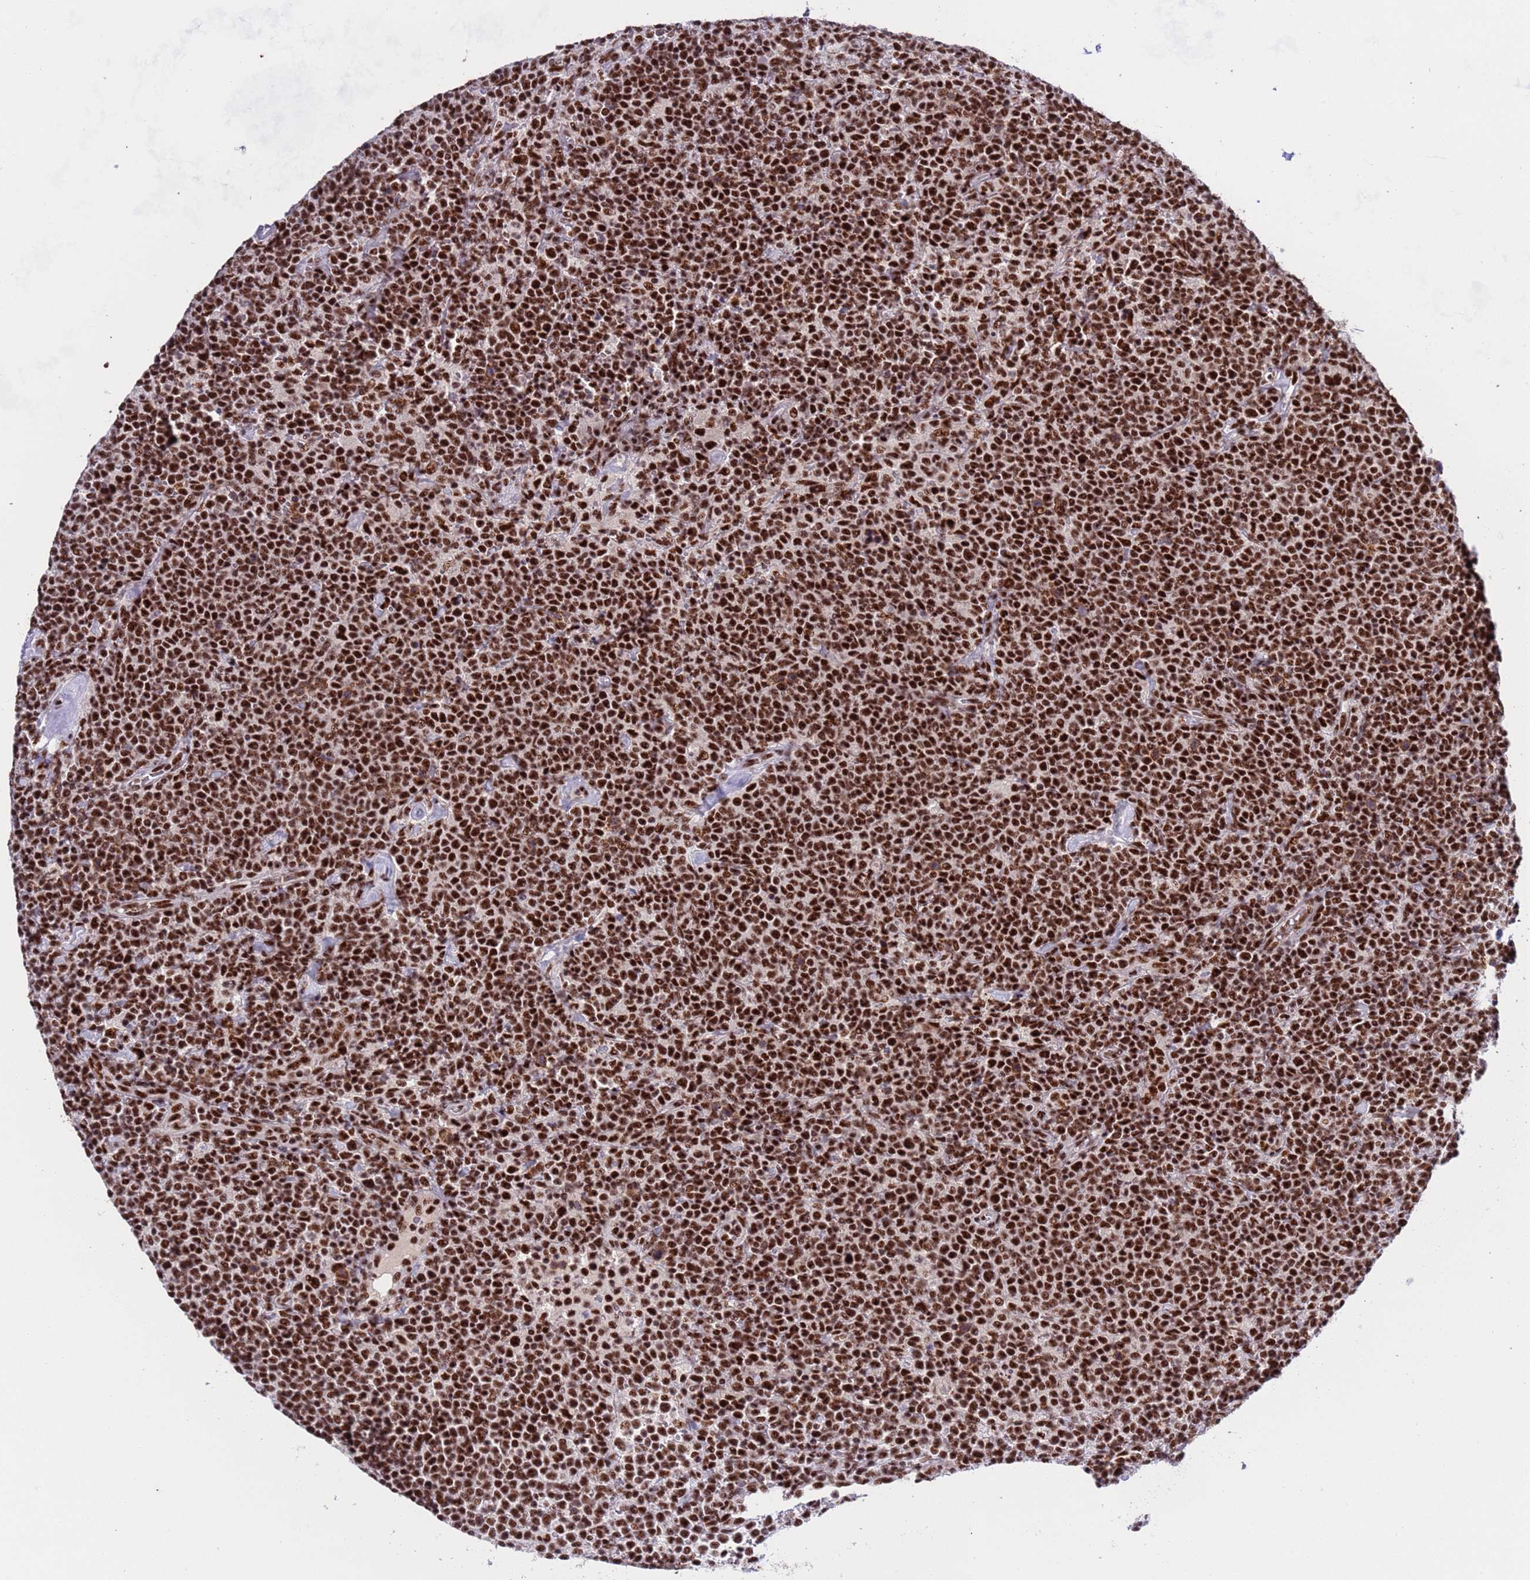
{"staining": {"intensity": "strong", "quantity": ">75%", "location": "nuclear"}, "tissue": "lymphoma", "cell_type": "Tumor cells", "image_type": "cancer", "snomed": [{"axis": "morphology", "description": "Malignant lymphoma, non-Hodgkin's type, High grade"}, {"axis": "topography", "description": "Lymph node"}], "caption": "High-magnification brightfield microscopy of high-grade malignant lymphoma, non-Hodgkin's type stained with DAB (brown) and counterstained with hematoxylin (blue). tumor cells exhibit strong nuclear staining is present in about>75% of cells.", "gene": "THOC2", "patient": {"sex": "male", "age": 61}}